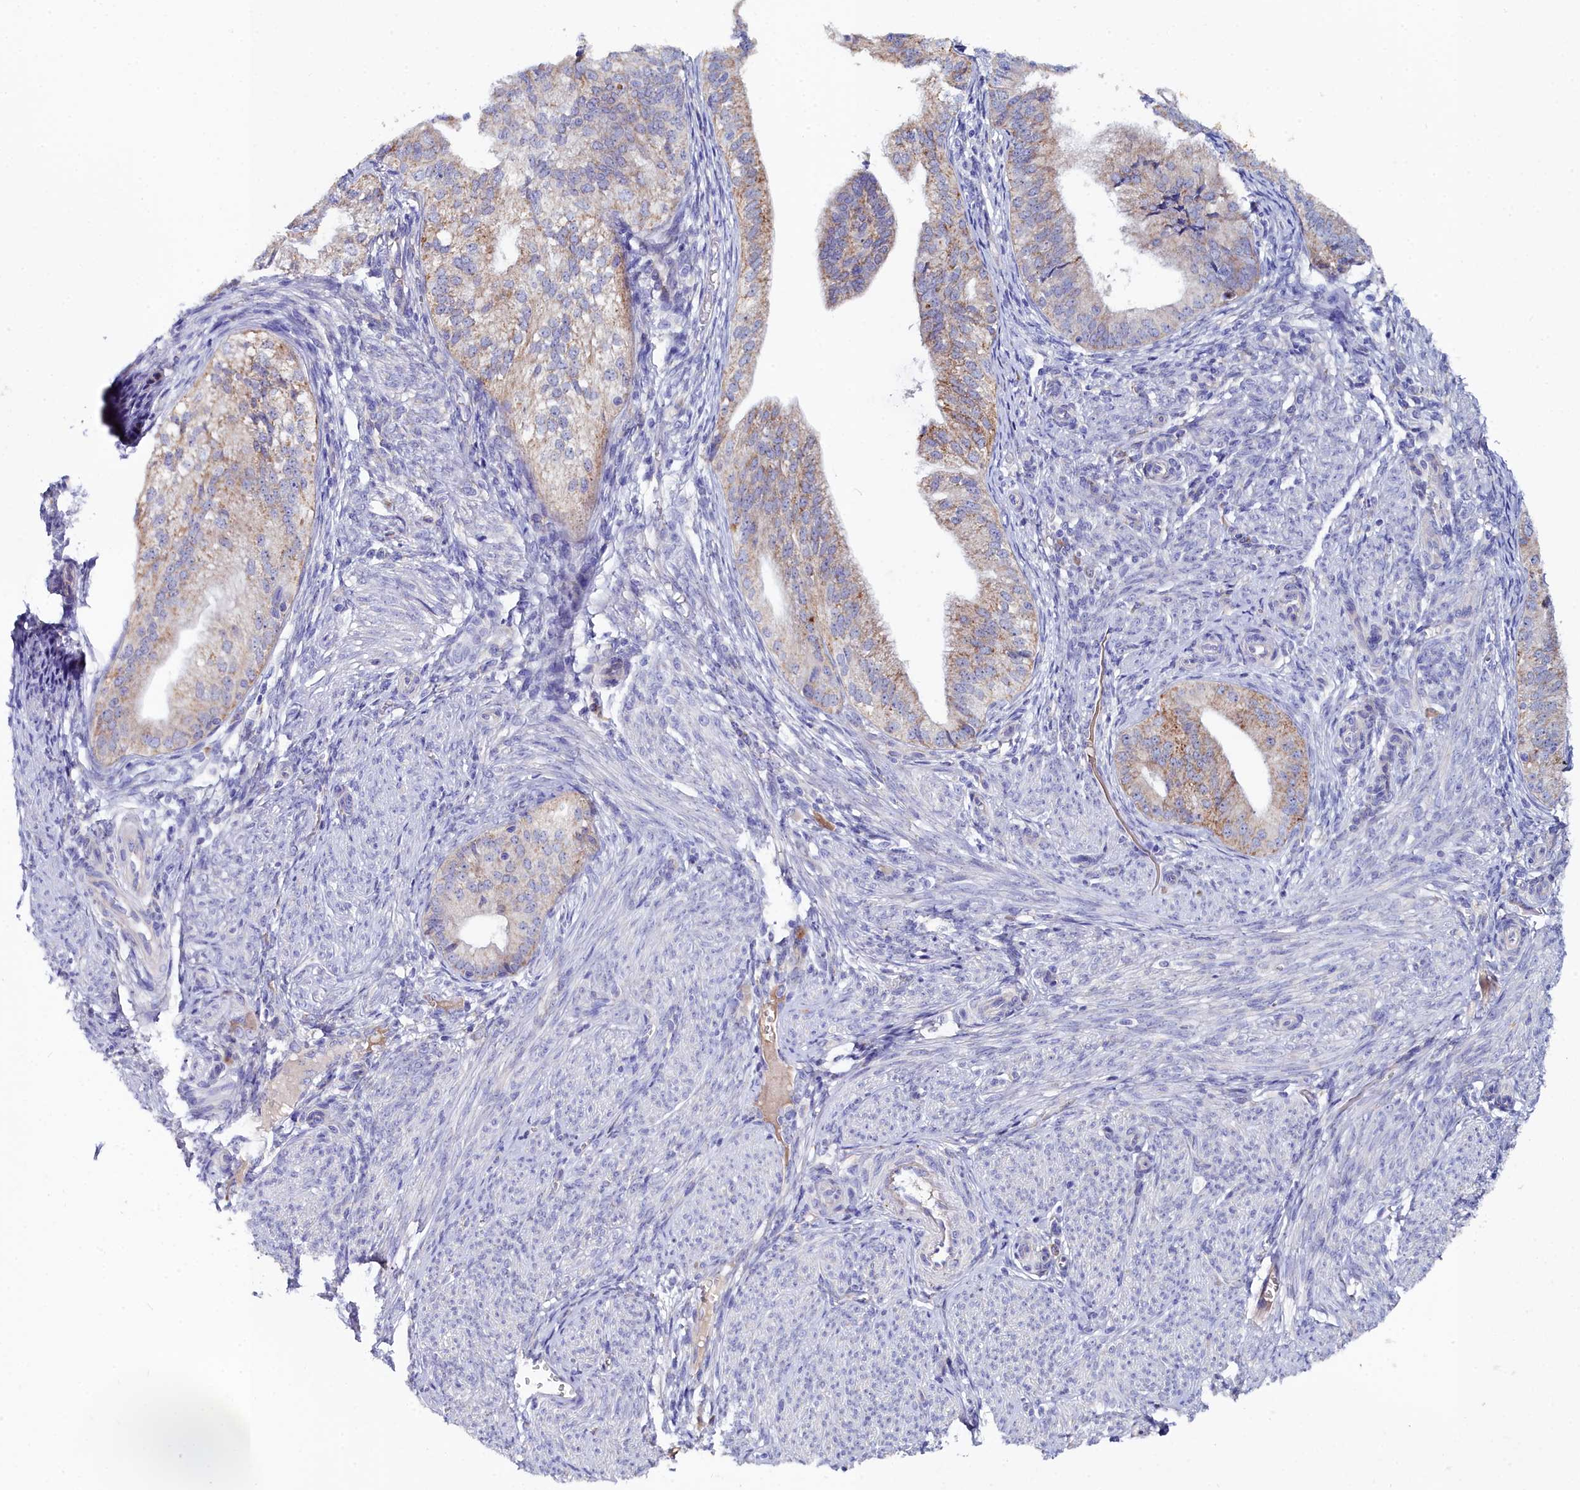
{"staining": {"intensity": "moderate", "quantity": "<25%", "location": "cytoplasmic/membranous"}, "tissue": "endometrial cancer", "cell_type": "Tumor cells", "image_type": "cancer", "snomed": [{"axis": "morphology", "description": "Adenocarcinoma, NOS"}, {"axis": "topography", "description": "Endometrium"}], "caption": "Endometrial cancer stained for a protein (brown) exhibits moderate cytoplasmic/membranous positive positivity in approximately <25% of tumor cells.", "gene": "SLC49A3", "patient": {"sex": "female", "age": 50}}